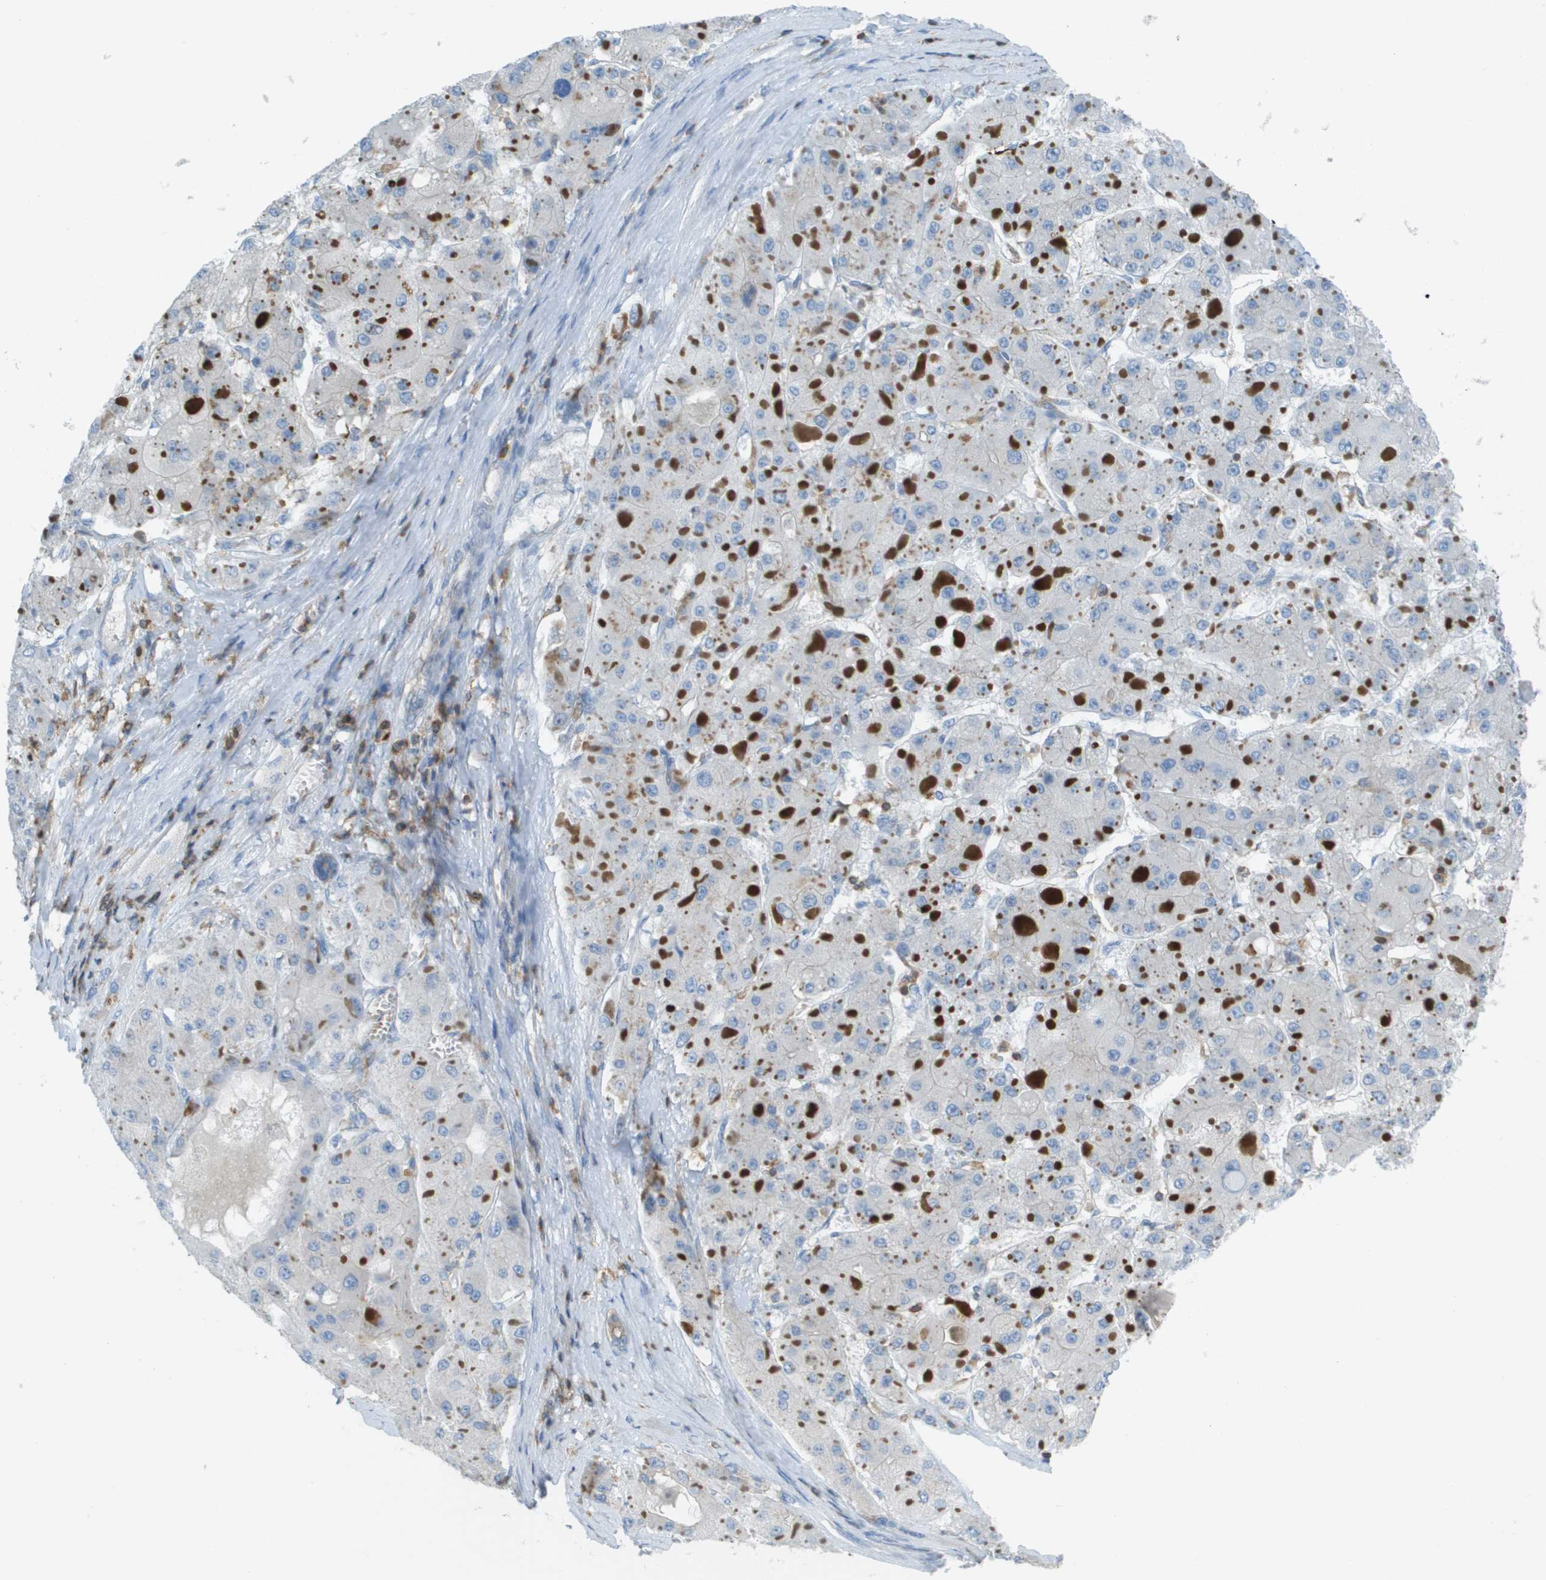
{"staining": {"intensity": "negative", "quantity": "none", "location": "none"}, "tissue": "liver cancer", "cell_type": "Tumor cells", "image_type": "cancer", "snomed": [{"axis": "morphology", "description": "Carcinoma, Hepatocellular, NOS"}, {"axis": "topography", "description": "Liver"}], "caption": "Immunohistochemistry of human hepatocellular carcinoma (liver) shows no expression in tumor cells. The staining is performed using DAB brown chromogen with nuclei counter-stained in using hematoxylin.", "gene": "APBB1IP", "patient": {"sex": "female", "age": 73}}